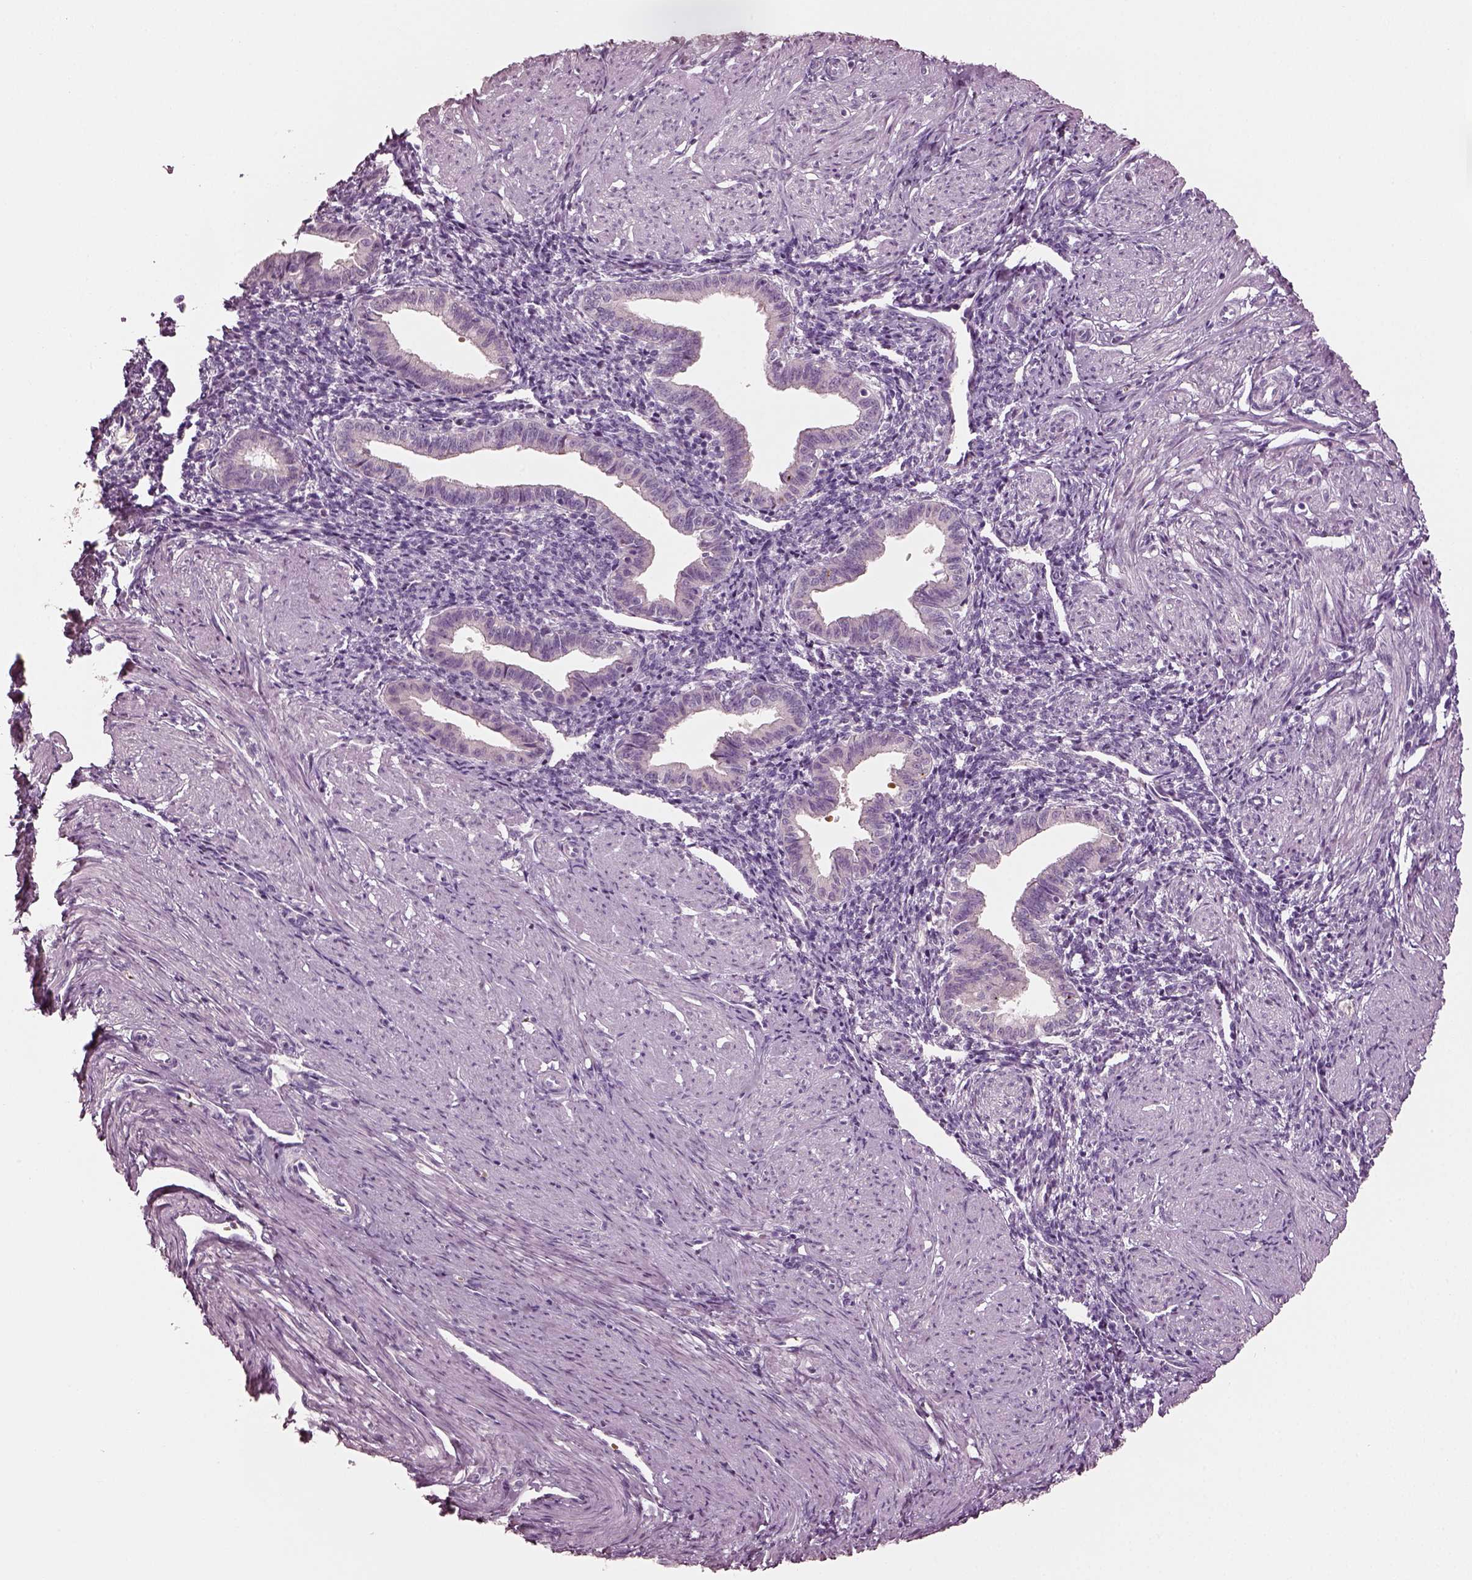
{"staining": {"intensity": "negative", "quantity": "none", "location": "none"}, "tissue": "endometrium", "cell_type": "Cells in endometrial stroma", "image_type": "normal", "snomed": [{"axis": "morphology", "description": "Normal tissue, NOS"}, {"axis": "topography", "description": "Endometrium"}], "caption": "Immunohistochemistry image of benign human endometrium stained for a protein (brown), which reveals no positivity in cells in endometrial stroma.", "gene": "ELSPBP1", "patient": {"sex": "female", "age": 37}}